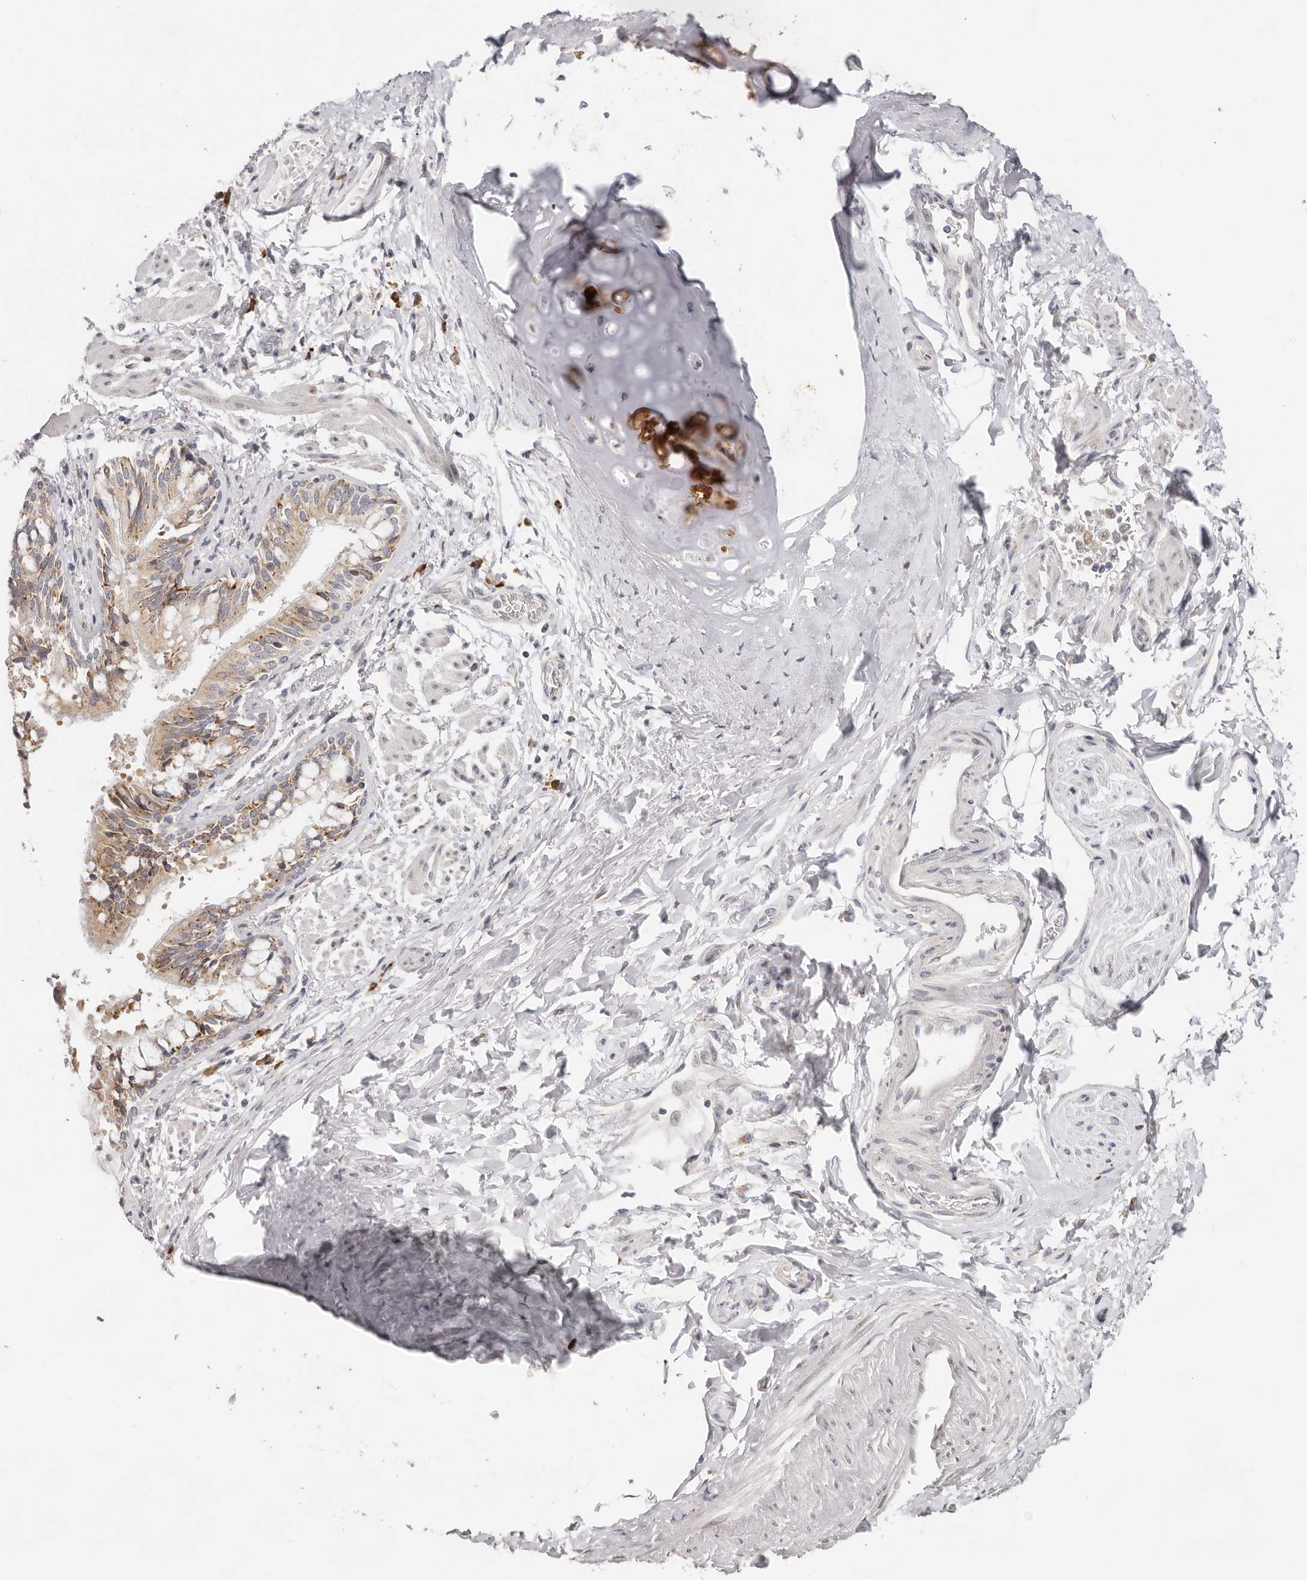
{"staining": {"intensity": "moderate", "quantity": ">75%", "location": "cytoplasmic/membranous"}, "tissue": "bronchus", "cell_type": "Respiratory epithelial cells", "image_type": "normal", "snomed": [{"axis": "morphology", "description": "Normal tissue, NOS"}, {"axis": "morphology", "description": "Inflammation, NOS"}, {"axis": "topography", "description": "Lung"}], "caption": "Human bronchus stained for a protein (brown) reveals moderate cytoplasmic/membranous positive staining in approximately >75% of respiratory epithelial cells.", "gene": "IL32", "patient": {"sex": "female", "age": 46}}